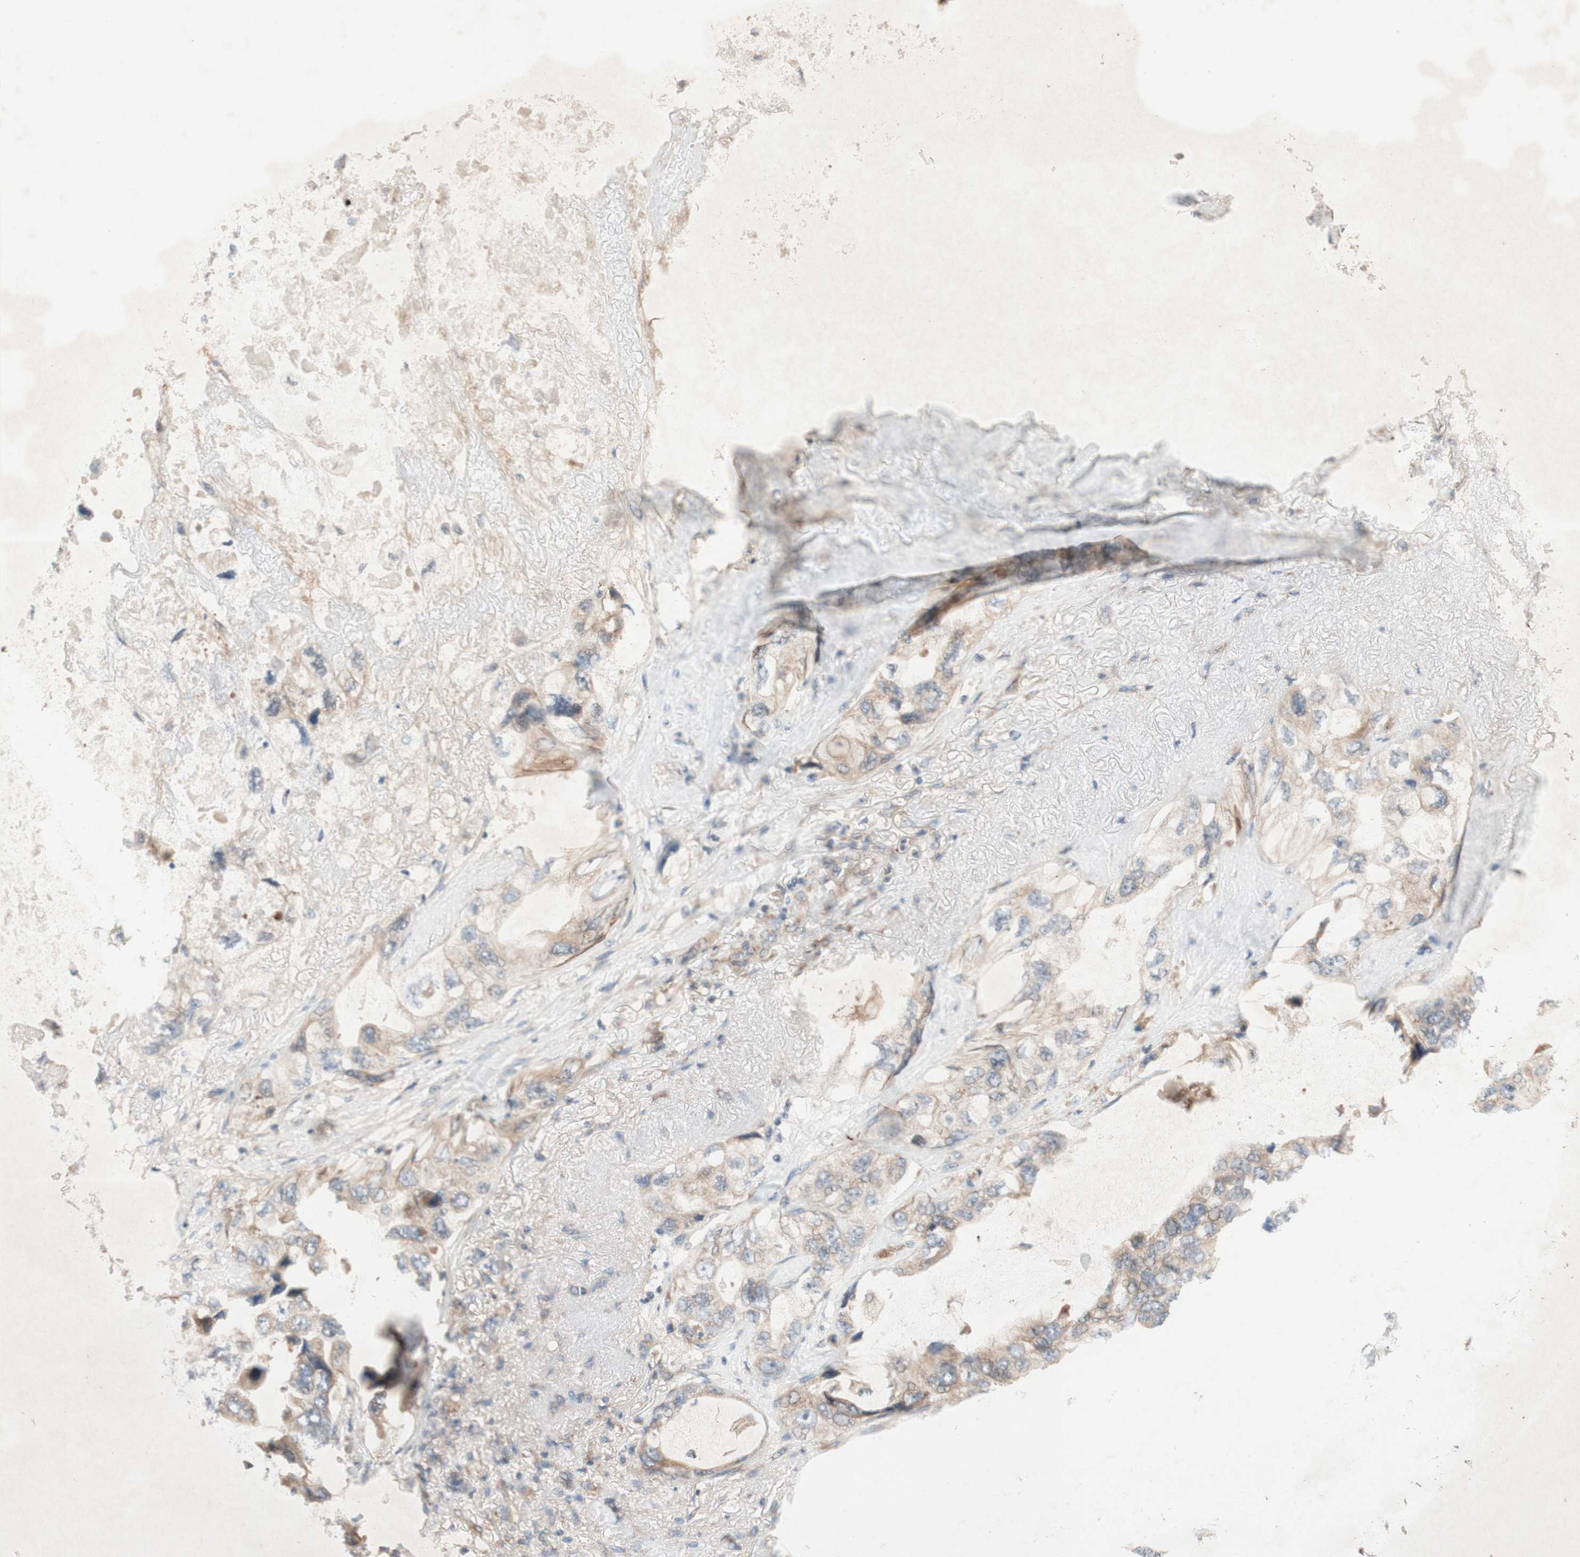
{"staining": {"intensity": "weak", "quantity": ">75%", "location": "cytoplasmic/membranous"}, "tissue": "lung cancer", "cell_type": "Tumor cells", "image_type": "cancer", "snomed": [{"axis": "morphology", "description": "Squamous cell carcinoma, NOS"}, {"axis": "topography", "description": "Lung"}], "caption": "Protein expression analysis of human lung squamous cell carcinoma reveals weak cytoplasmic/membranous expression in about >75% of tumor cells. (IHC, brightfield microscopy, high magnification).", "gene": "SOCS2", "patient": {"sex": "female", "age": 73}}